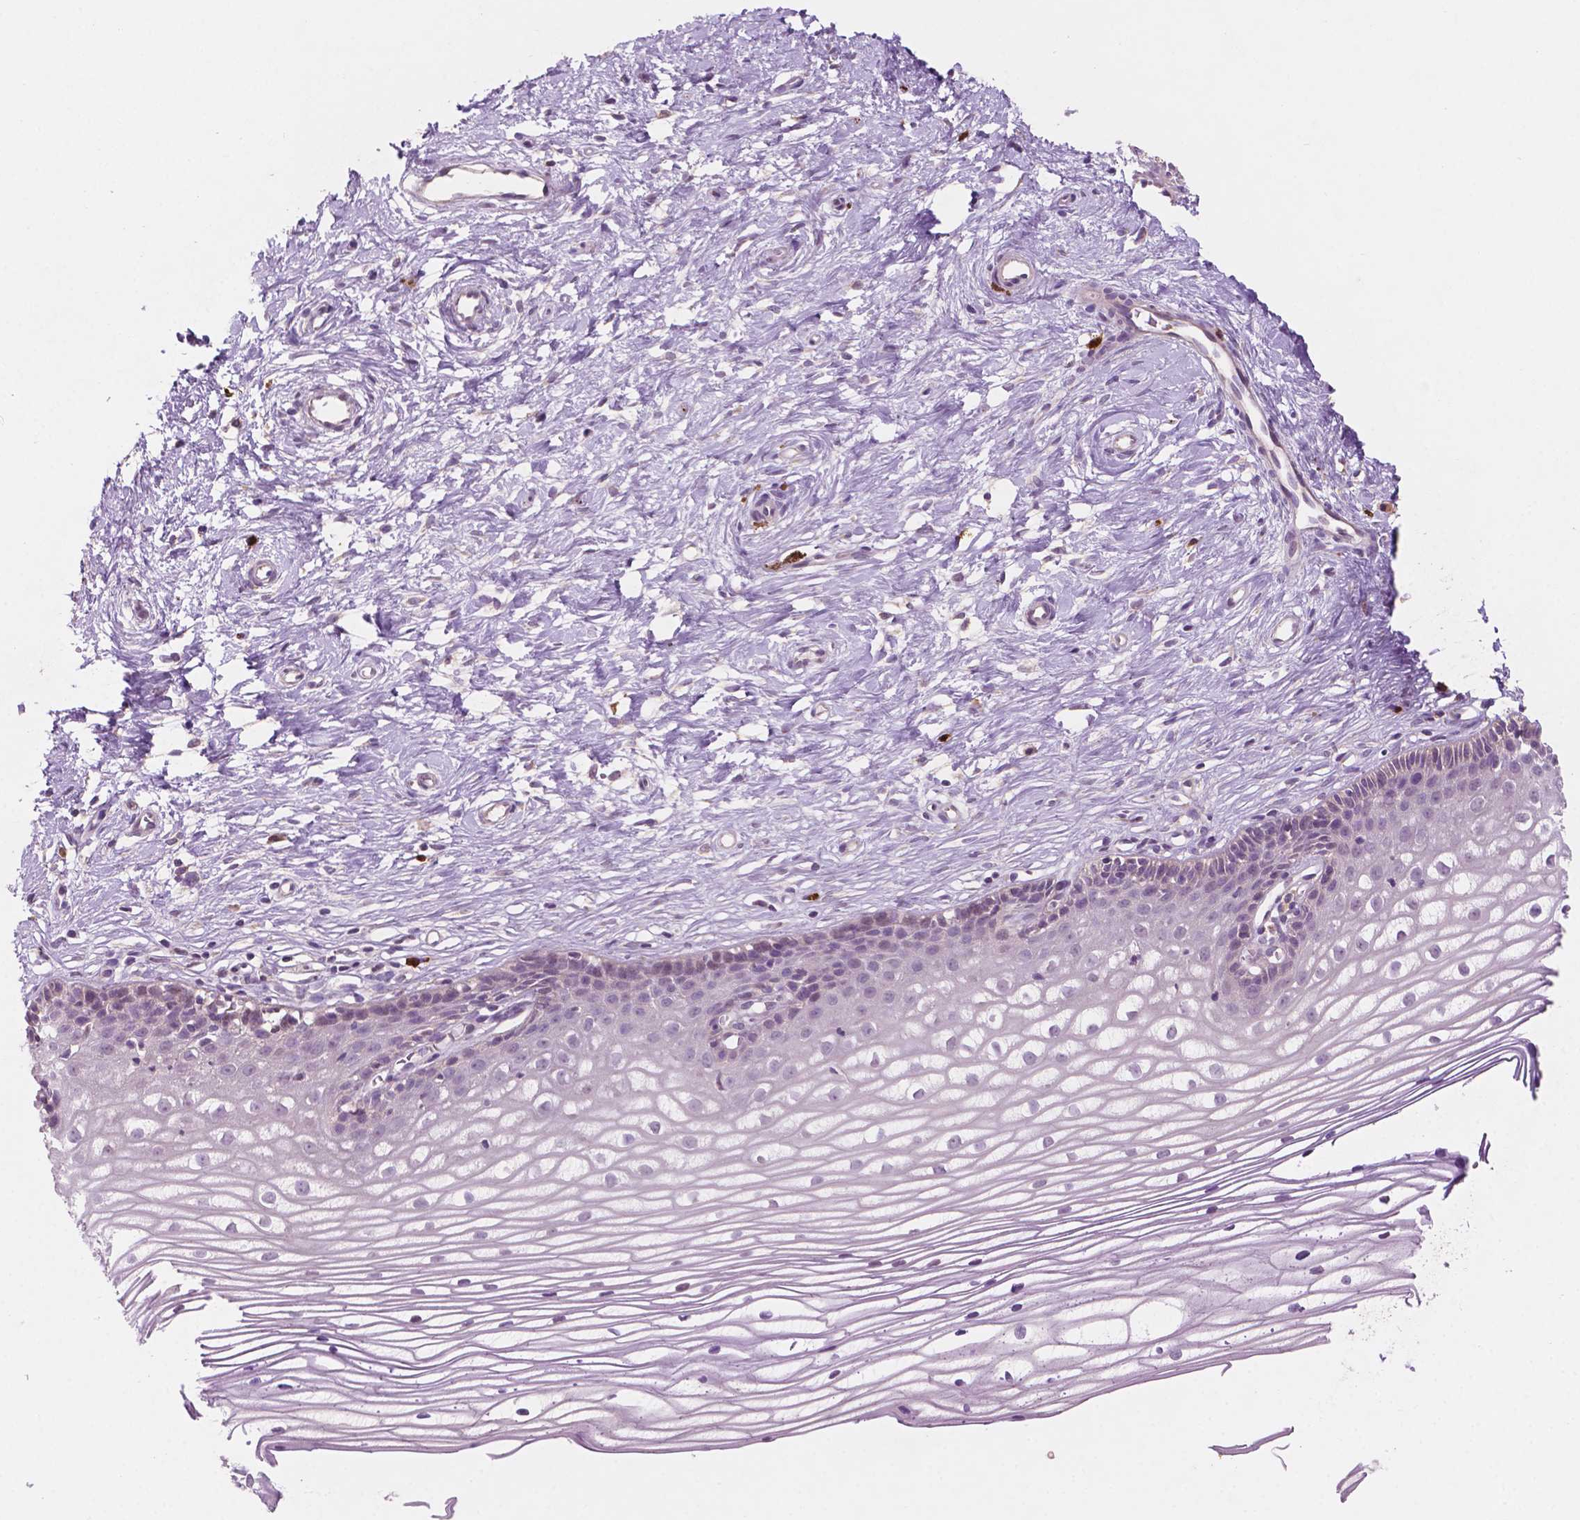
{"staining": {"intensity": "weak", "quantity": ">75%", "location": "cytoplasmic/membranous"}, "tissue": "cervix", "cell_type": "Glandular cells", "image_type": "normal", "snomed": [{"axis": "morphology", "description": "Normal tissue, NOS"}, {"axis": "topography", "description": "Cervix"}], "caption": "Immunohistochemical staining of benign cervix reveals weak cytoplasmic/membranous protein positivity in about >75% of glandular cells. (DAB = brown stain, brightfield microscopy at high magnification).", "gene": "LRP1B", "patient": {"sex": "female", "age": 40}}